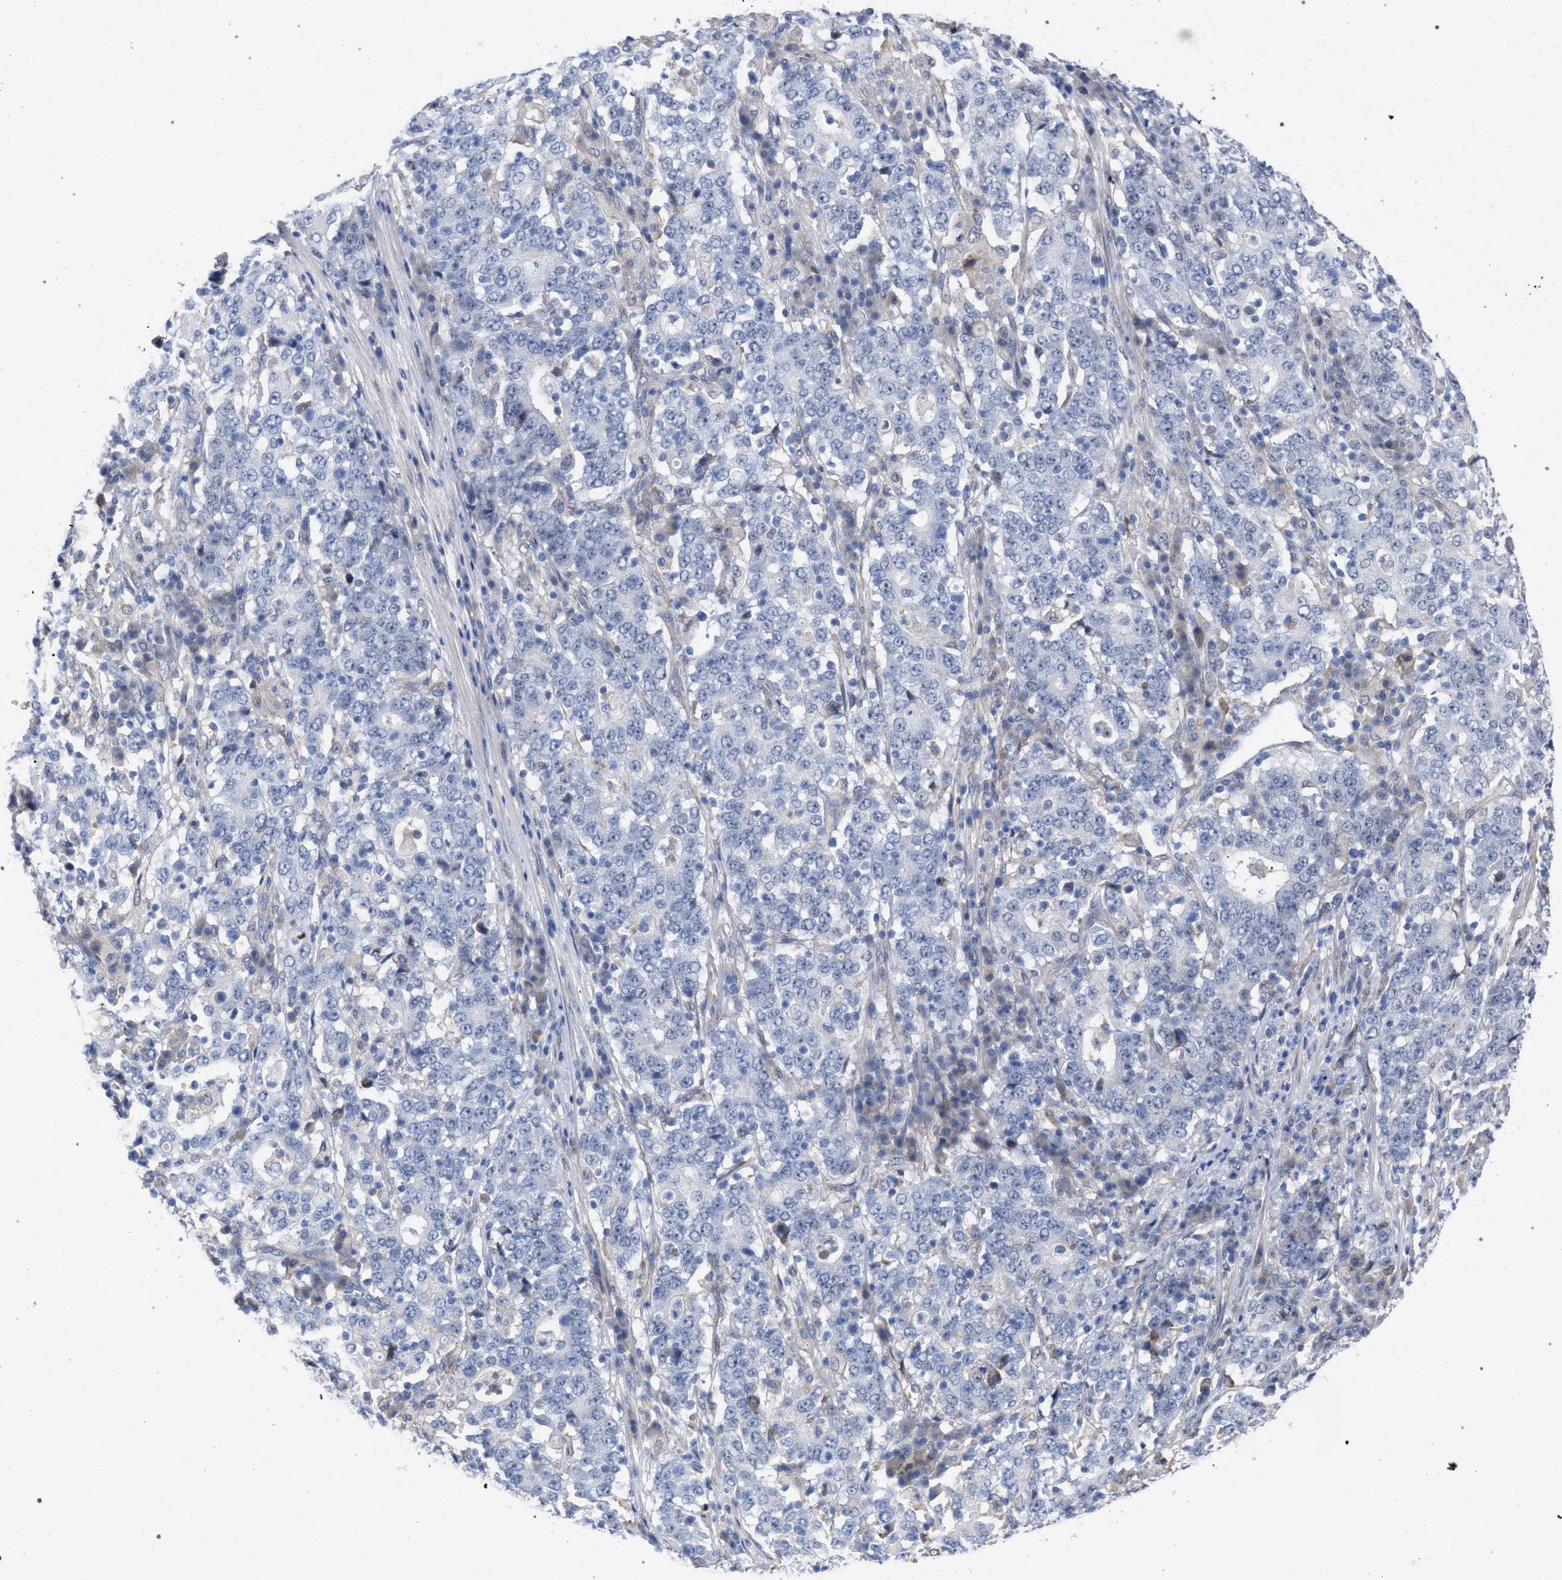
{"staining": {"intensity": "negative", "quantity": "none", "location": "none"}, "tissue": "stomach cancer", "cell_type": "Tumor cells", "image_type": "cancer", "snomed": [{"axis": "morphology", "description": "Adenocarcinoma, NOS"}, {"axis": "topography", "description": "Stomach"}], "caption": "Image shows no significant protein staining in tumor cells of stomach cancer.", "gene": "FHOD3", "patient": {"sex": "male", "age": 59}}